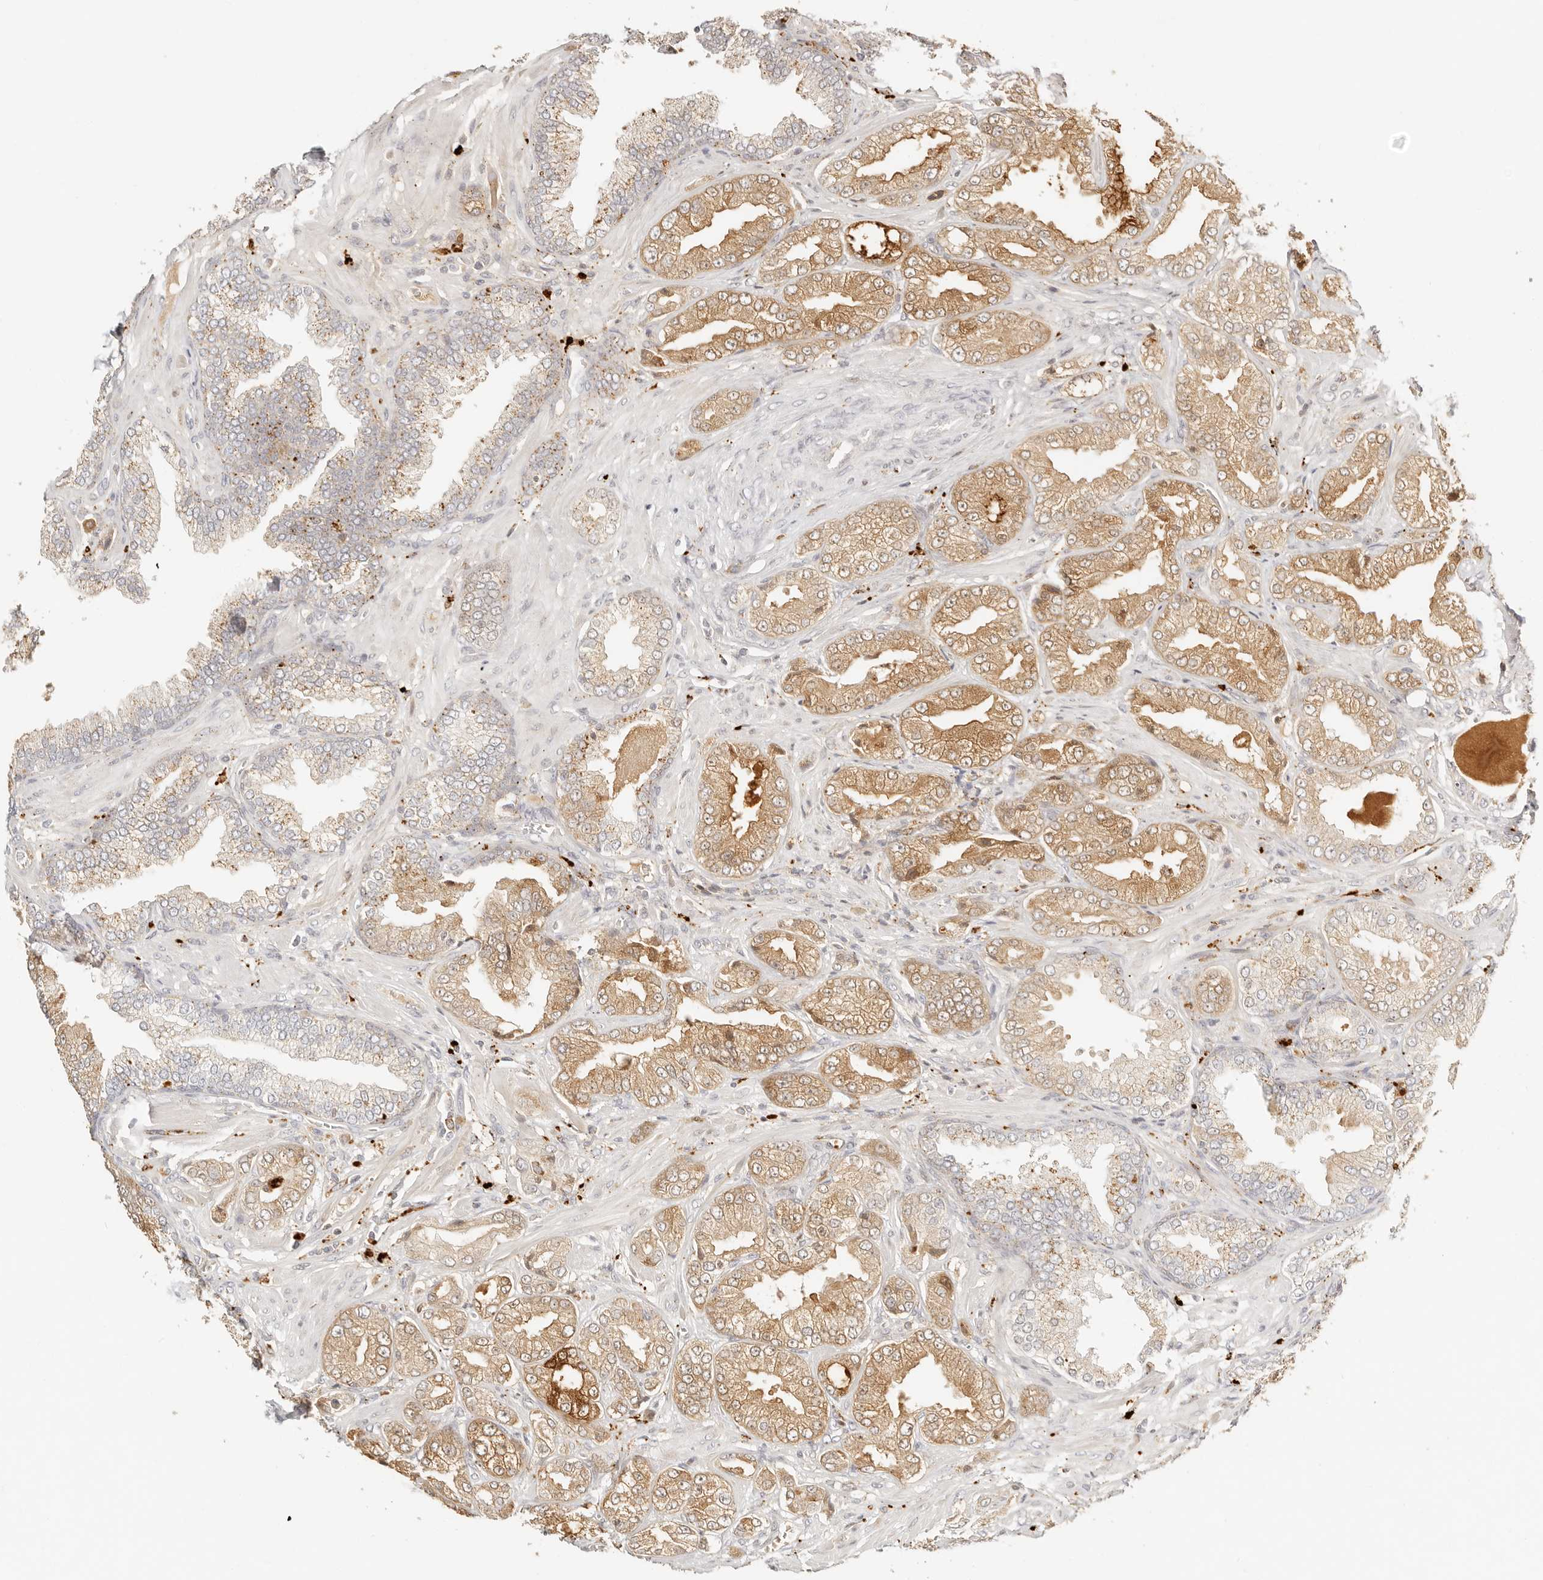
{"staining": {"intensity": "moderate", "quantity": ">75%", "location": "cytoplasmic/membranous"}, "tissue": "prostate cancer", "cell_type": "Tumor cells", "image_type": "cancer", "snomed": [{"axis": "morphology", "description": "Adenocarcinoma, Low grade"}, {"axis": "topography", "description": "Prostate"}], "caption": "A medium amount of moderate cytoplasmic/membranous positivity is identified in approximately >75% of tumor cells in prostate cancer tissue.", "gene": "RNASET2", "patient": {"sex": "male", "age": 62}}